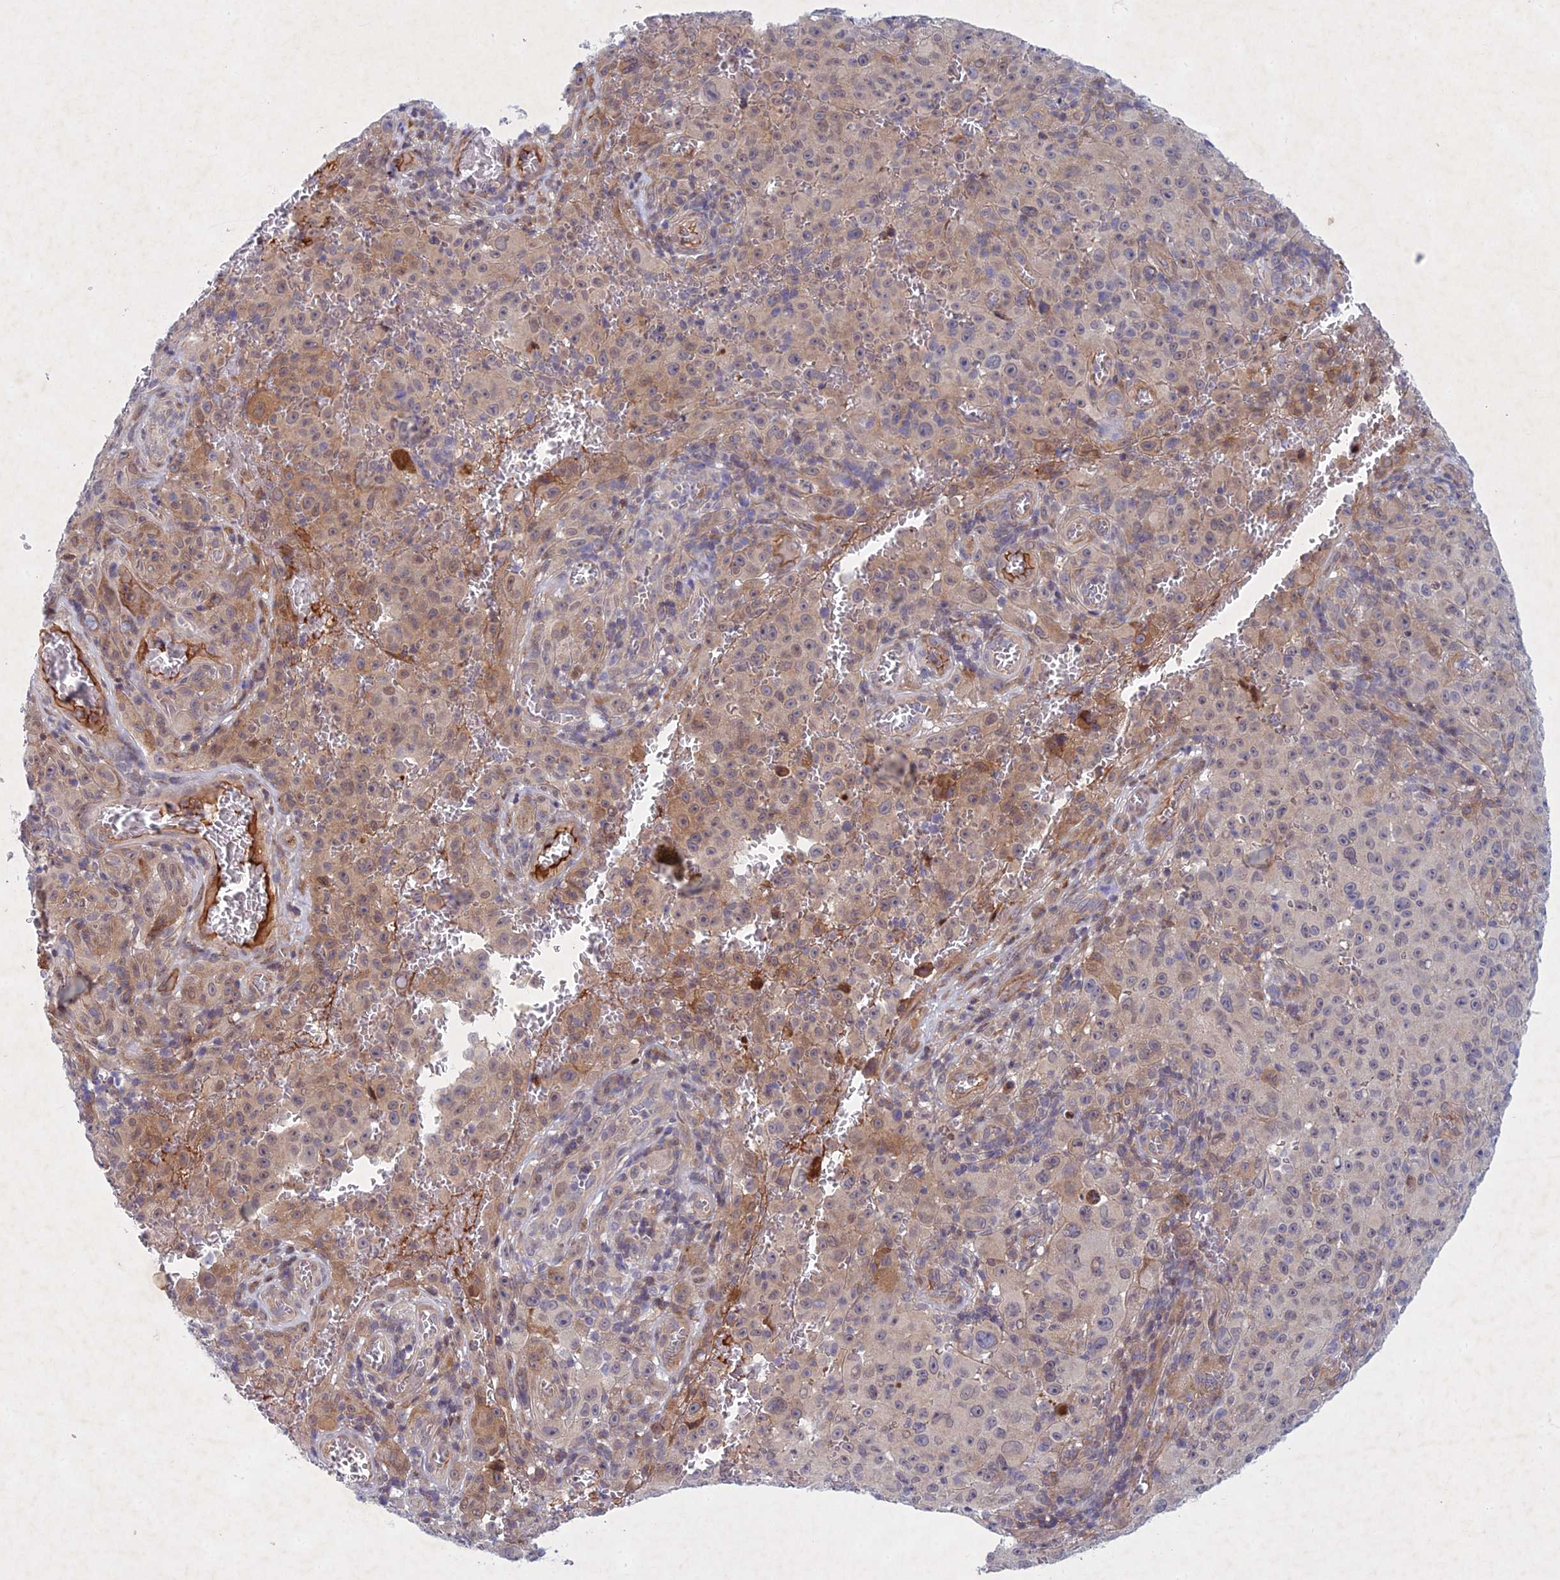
{"staining": {"intensity": "weak", "quantity": "25%-75%", "location": "cytoplasmic/membranous"}, "tissue": "melanoma", "cell_type": "Tumor cells", "image_type": "cancer", "snomed": [{"axis": "morphology", "description": "Malignant melanoma, NOS"}, {"axis": "topography", "description": "Skin"}], "caption": "Weak cytoplasmic/membranous staining is present in approximately 25%-75% of tumor cells in melanoma. Nuclei are stained in blue.", "gene": "PTHLH", "patient": {"sex": "female", "age": 82}}